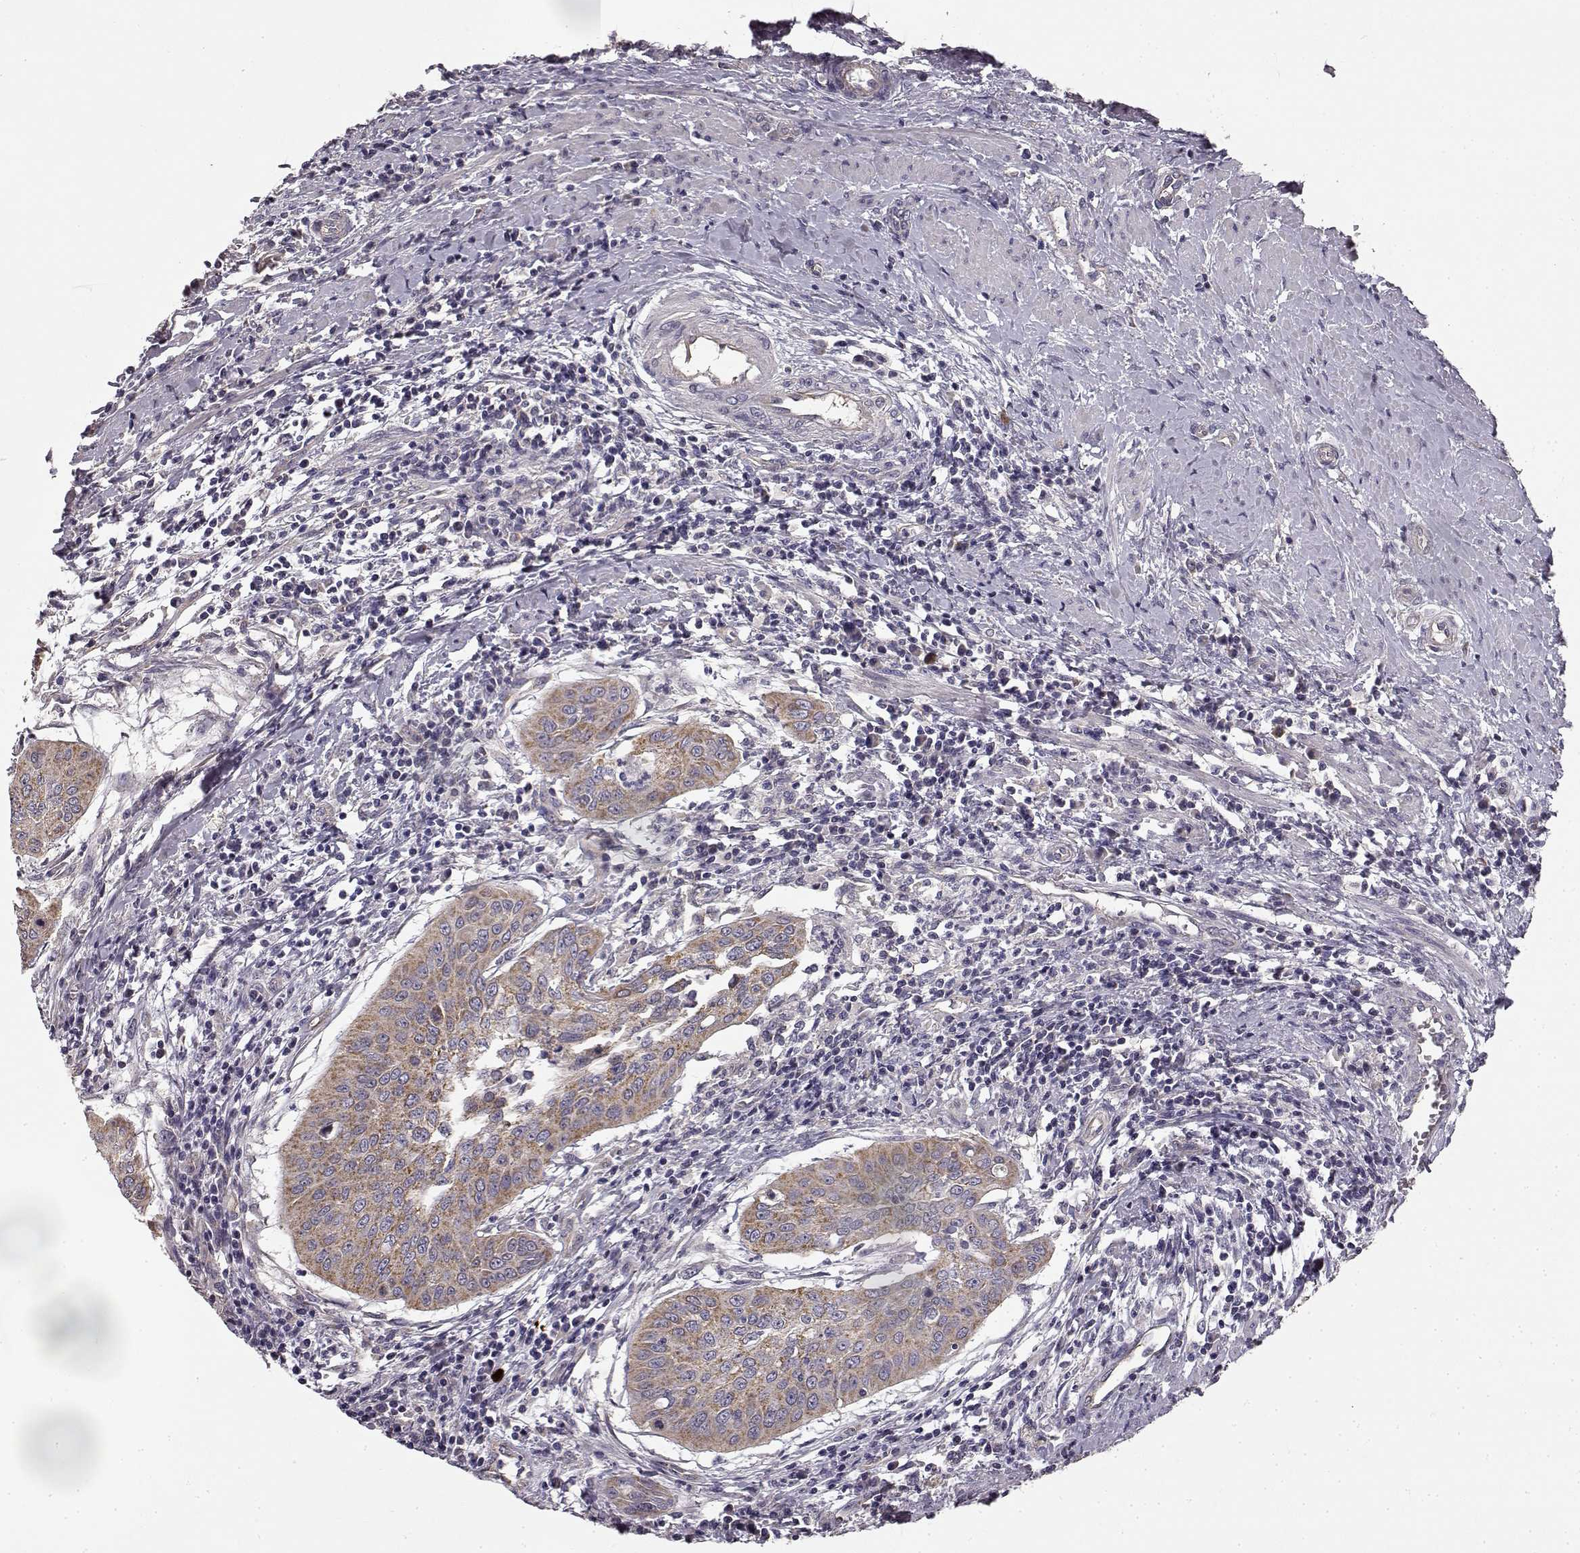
{"staining": {"intensity": "moderate", "quantity": ">75%", "location": "cytoplasmic/membranous"}, "tissue": "cervical cancer", "cell_type": "Tumor cells", "image_type": "cancer", "snomed": [{"axis": "morphology", "description": "Squamous cell carcinoma, NOS"}, {"axis": "topography", "description": "Cervix"}], "caption": "Approximately >75% of tumor cells in human squamous cell carcinoma (cervical) demonstrate moderate cytoplasmic/membranous protein positivity as visualized by brown immunohistochemical staining.", "gene": "ERBB3", "patient": {"sex": "female", "age": 39}}